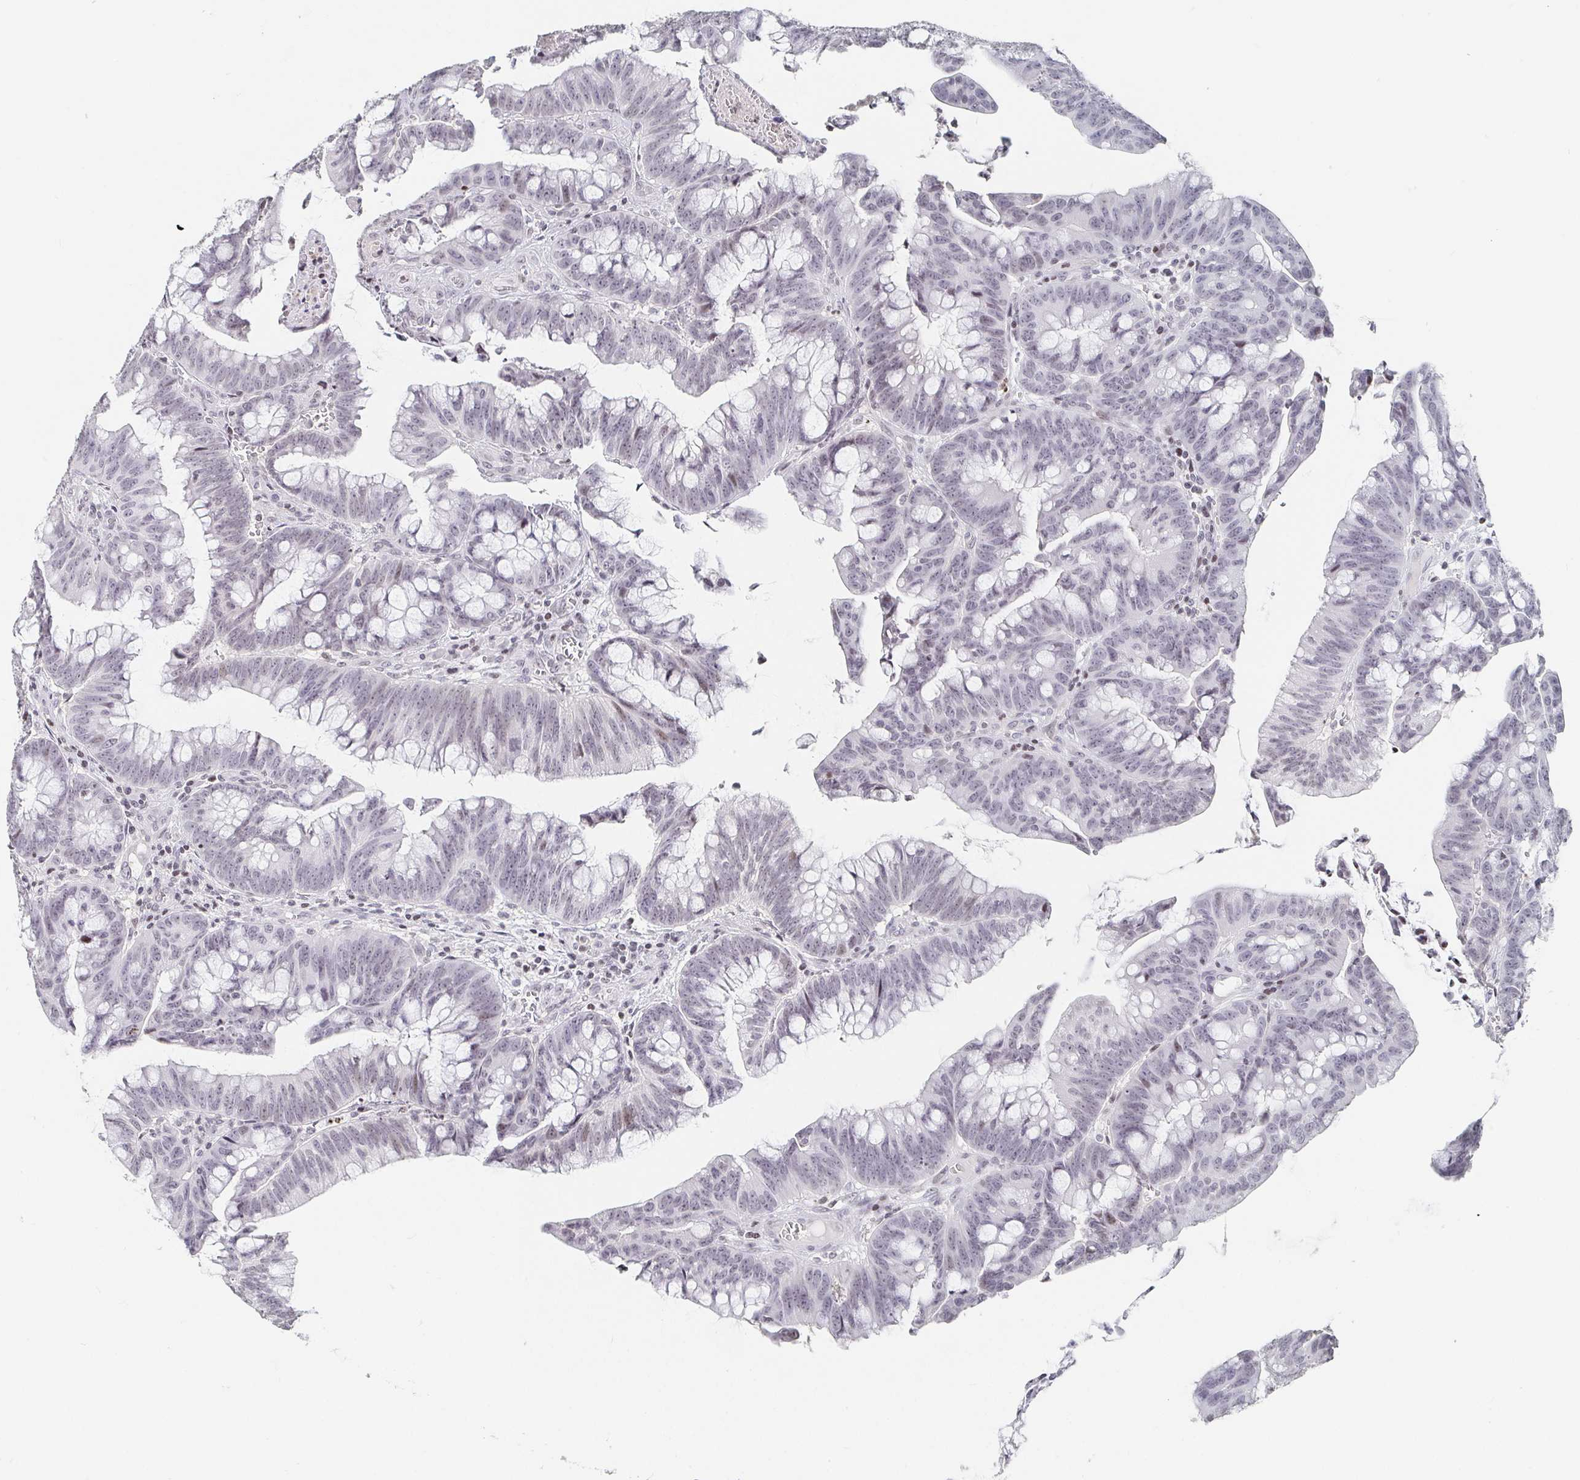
{"staining": {"intensity": "weak", "quantity": "<25%", "location": "nuclear"}, "tissue": "colorectal cancer", "cell_type": "Tumor cells", "image_type": "cancer", "snomed": [{"axis": "morphology", "description": "Adenocarcinoma, NOS"}, {"axis": "topography", "description": "Colon"}], "caption": "This is an immunohistochemistry (IHC) image of colorectal adenocarcinoma. There is no staining in tumor cells.", "gene": "NME9", "patient": {"sex": "male", "age": 62}}